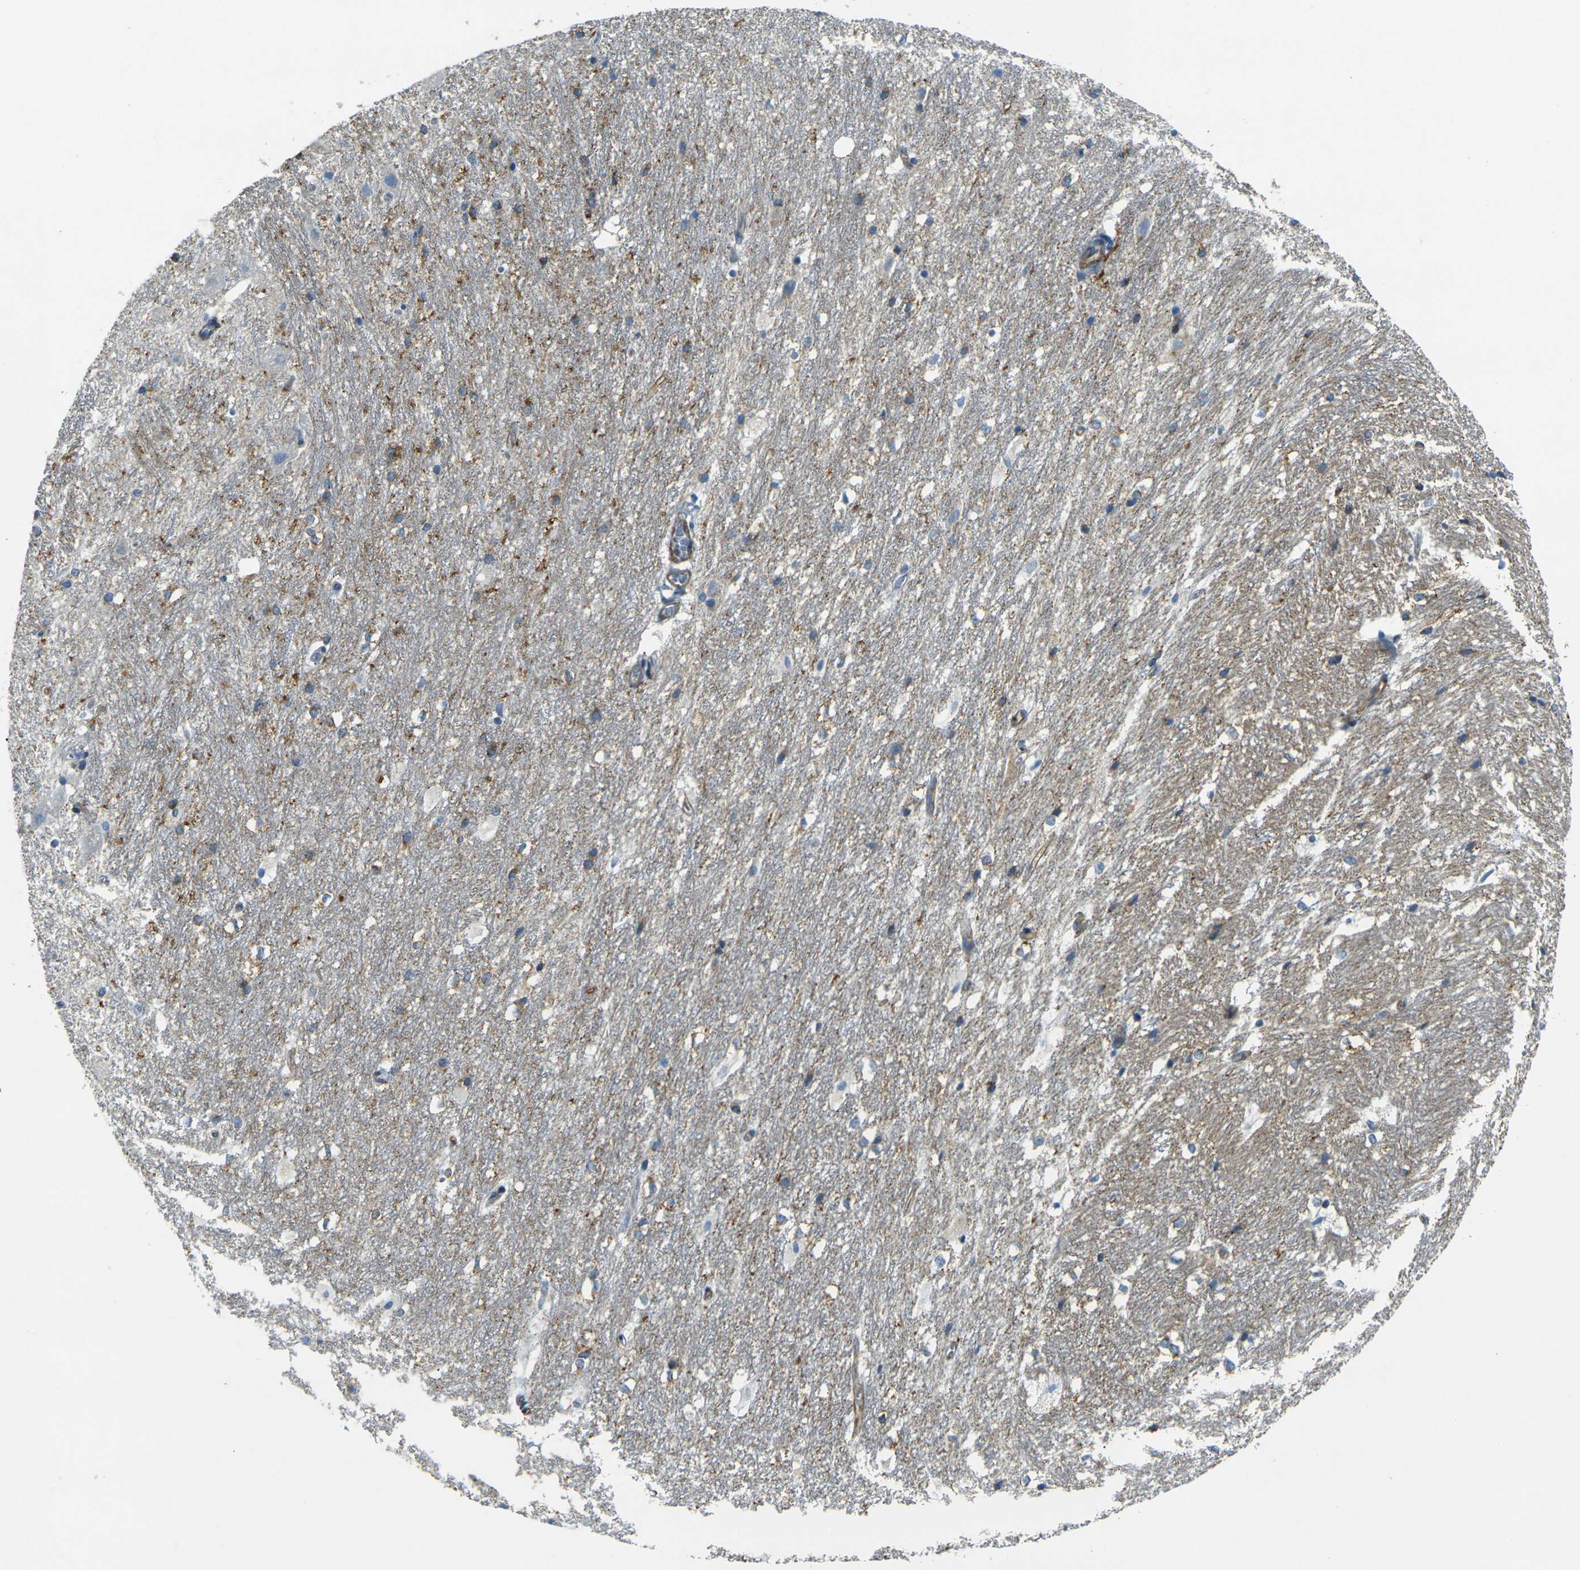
{"staining": {"intensity": "moderate", "quantity": "25%-75%", "location": "cytoplasmic/membranous"}, "tissue": "hippocampus", "cell_type": "Glial cells", "image_type": "normal", "snomed": [{"axis": "morphology", "description": "Normal tissue, NOS"}, {"axis": "topography", "description": "Hippocampus"}], "caption": "IHC histopathology image of unremarkable human hippocampus stained for a protein (brown), which exhibits medium levels of moderate cytoplasmic/membranous staining in about 25%-75% of glial cells.", "gene": "SORT1", "patient": {"sex": "female", "age": 19}}